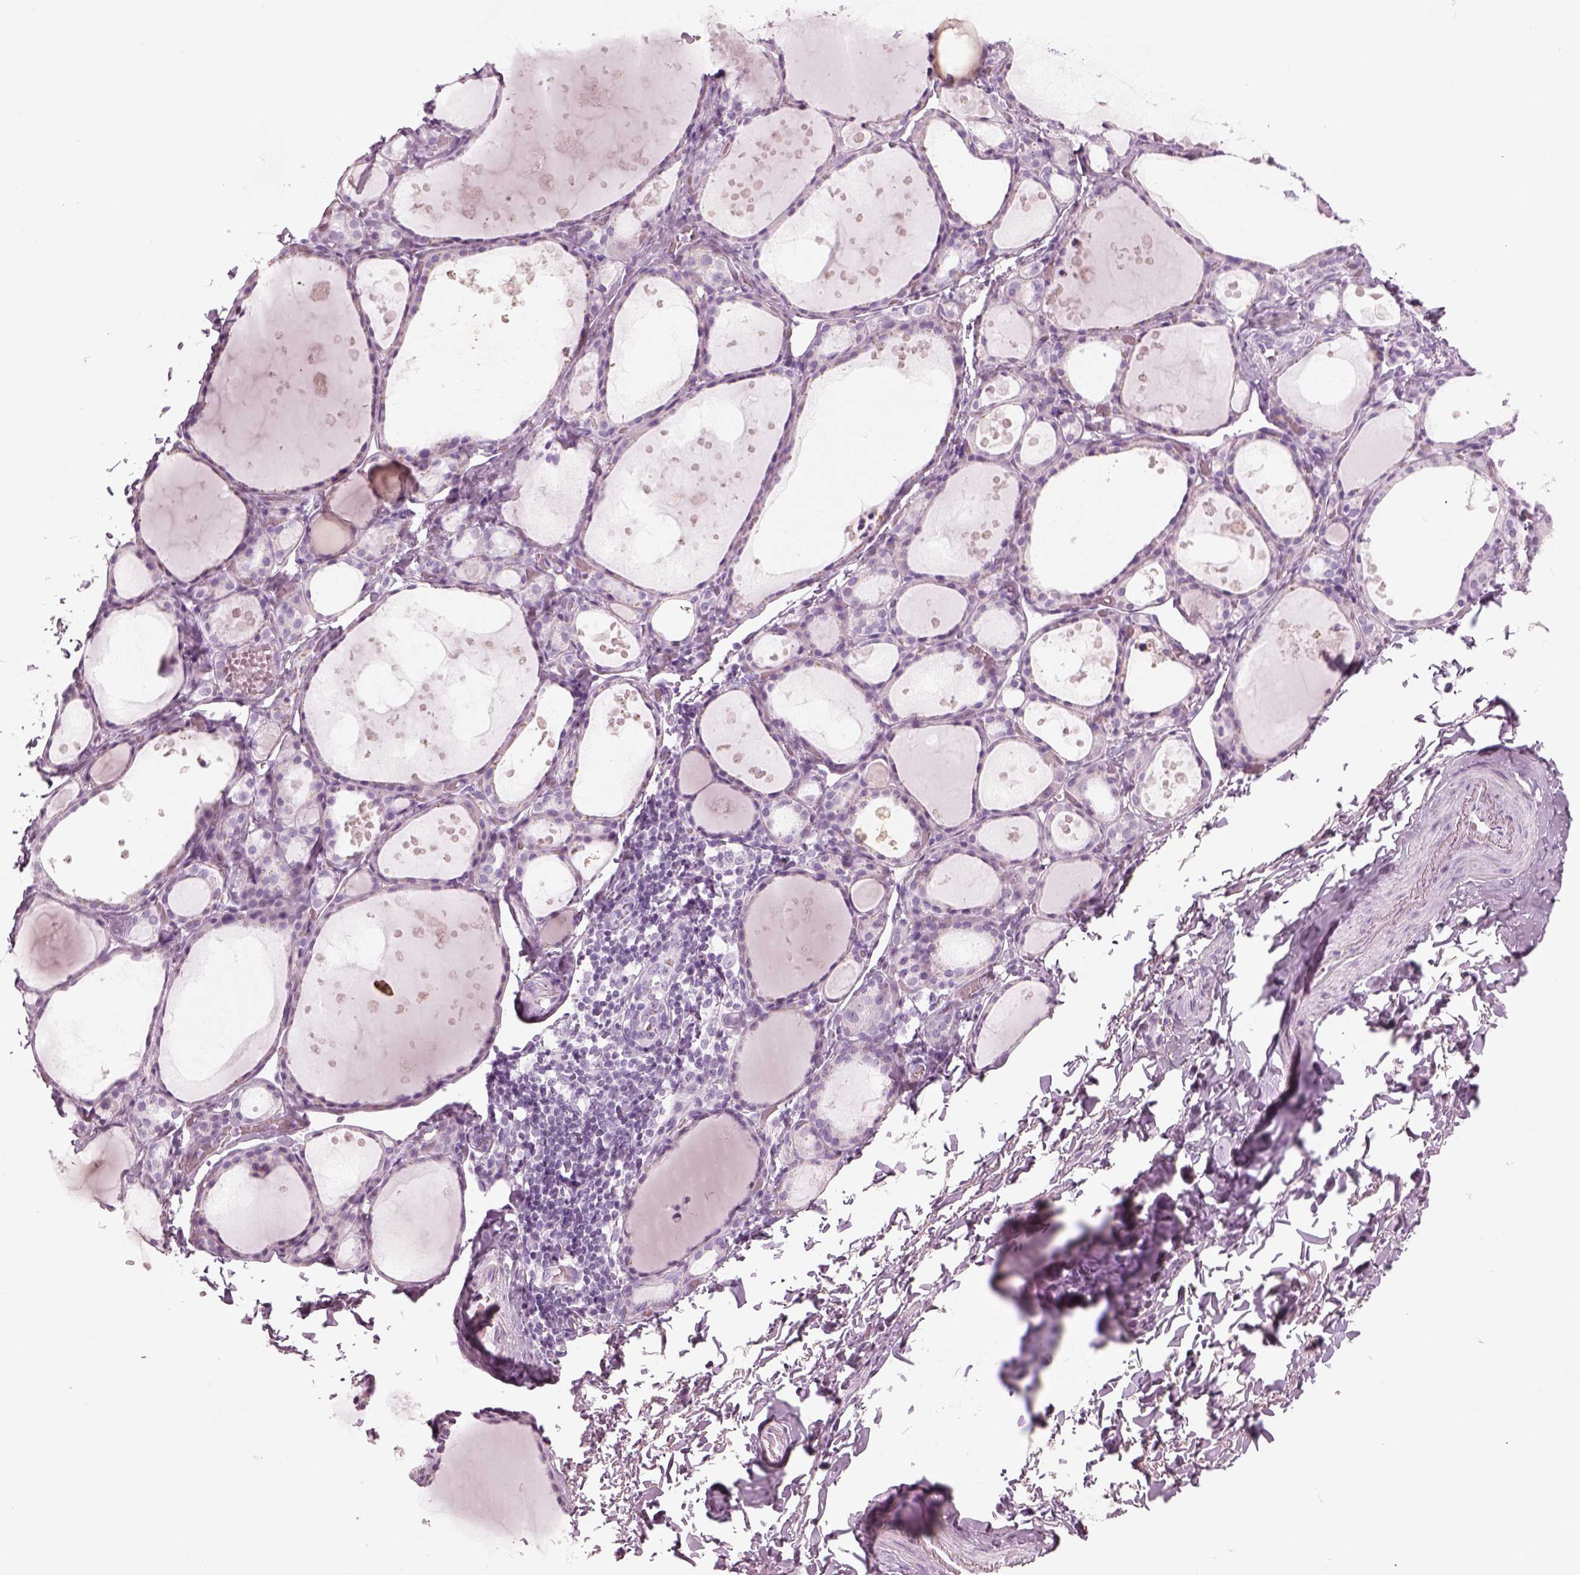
{"staining": {"intensity": "negative", "quantity": "none", "location": "none"}, "tissue": "thyroid gland", "cell_type": "Glandular cells", "image_type": "normal", "snomed": [{"axis": "morphology", "description": "Normal tissue, NOS"}, {"axis": "topography", "description": "Thyroid gland"}], "caption": "The IHC image has no significant expression in glandular cells of thyroid gland.", "gene": "SAG", "patient": {"sex": "male", "age": 68}}